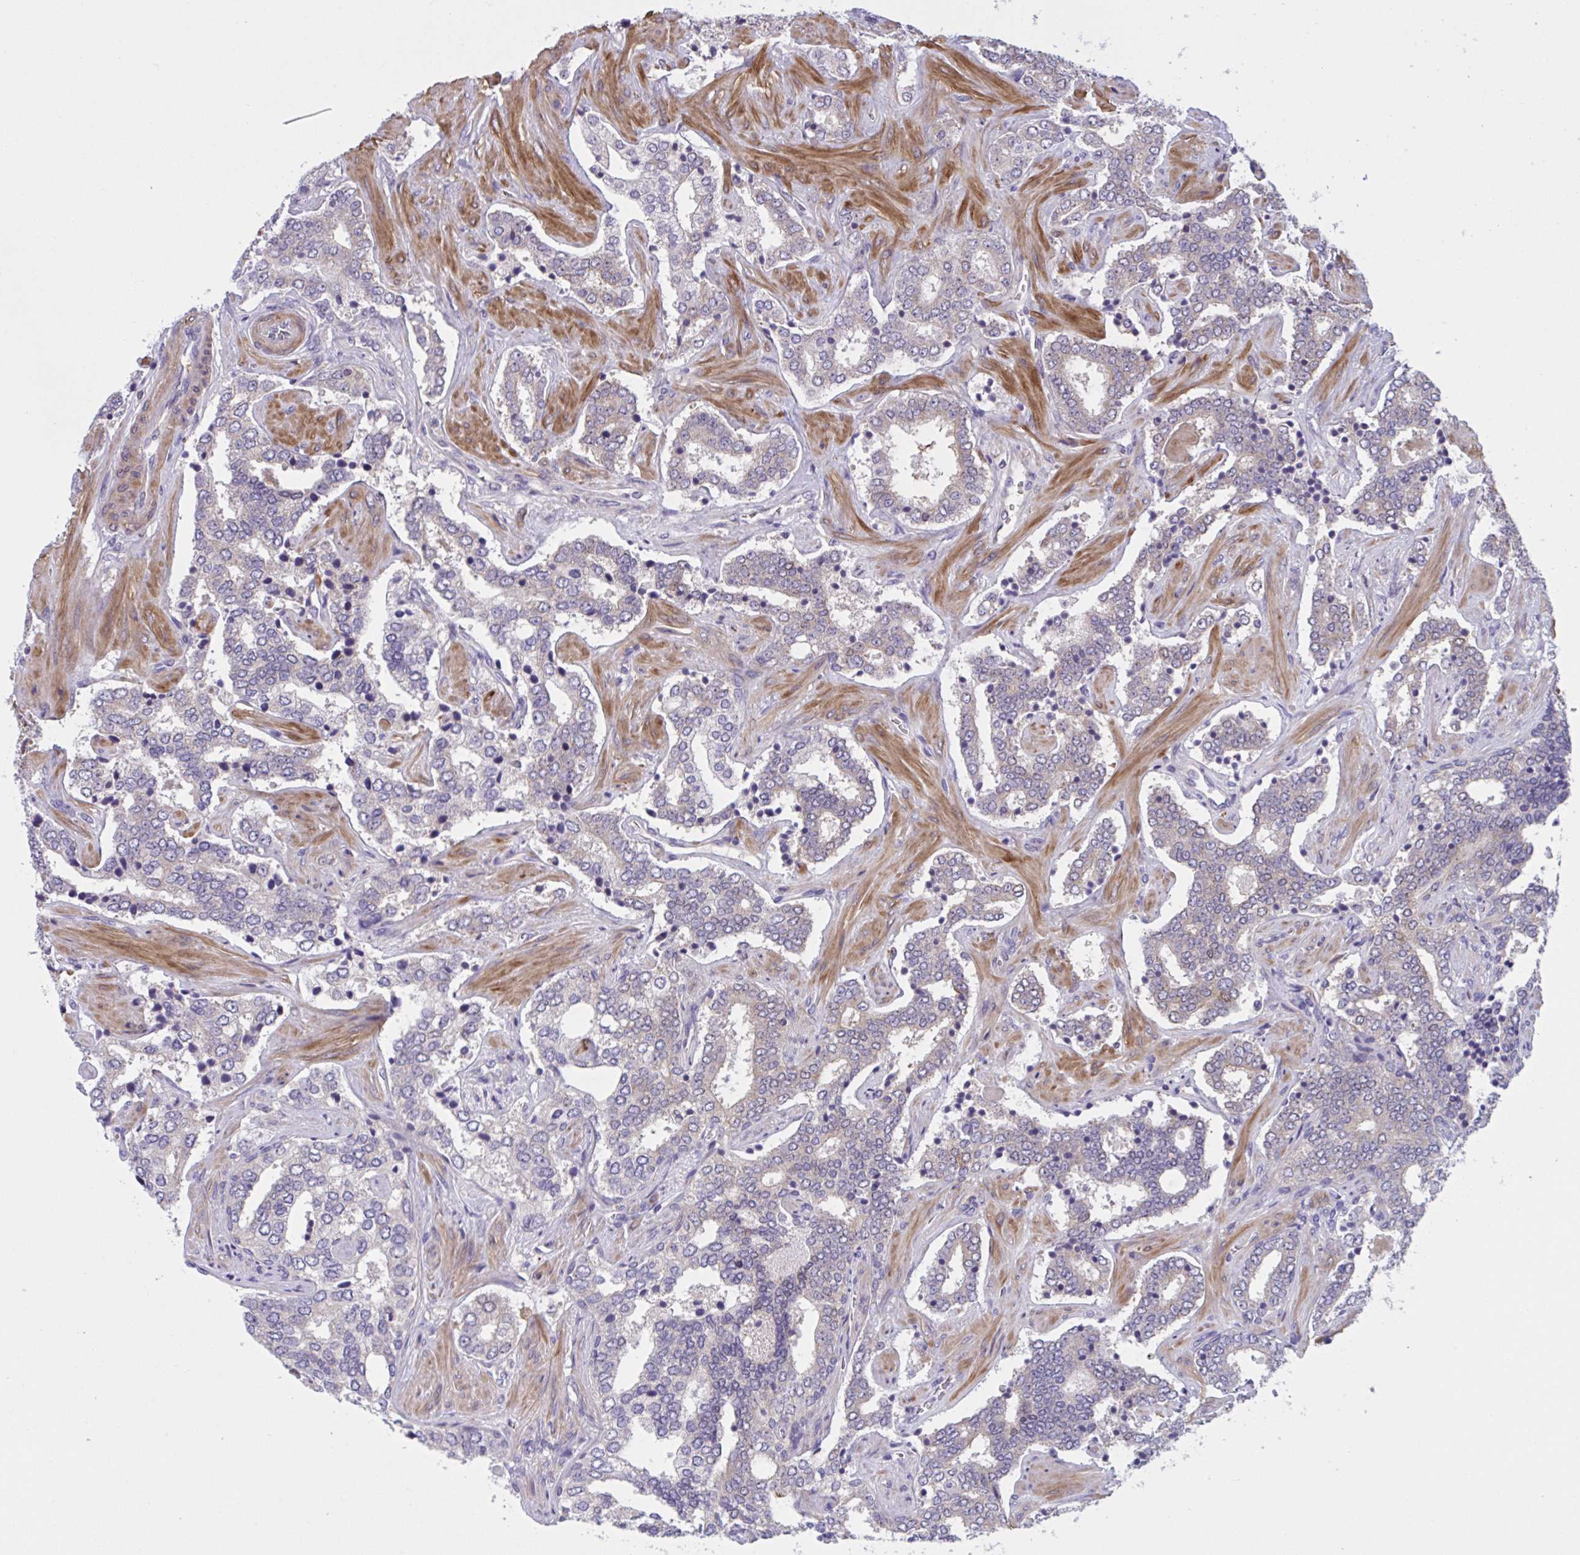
{"staining": {"intensity": "negative", "quantity": "none", "location": "none"}, "tissue": "prostate cancer", "cell_type": "Tumor cells", "image_type": "cancer", "snomed": [{"axis": "morphology", "description": "Adenocarcinoma, High grade"}, {"axis": "topography", "description": "Prostate"}], "caption": "Protein analysis of prostate cancer (high-grade adenocarcinoma) shows no significant positivity in tumor cells.", "gene": "WNT9B", "patient": {"sex": "male", "age": 60}}